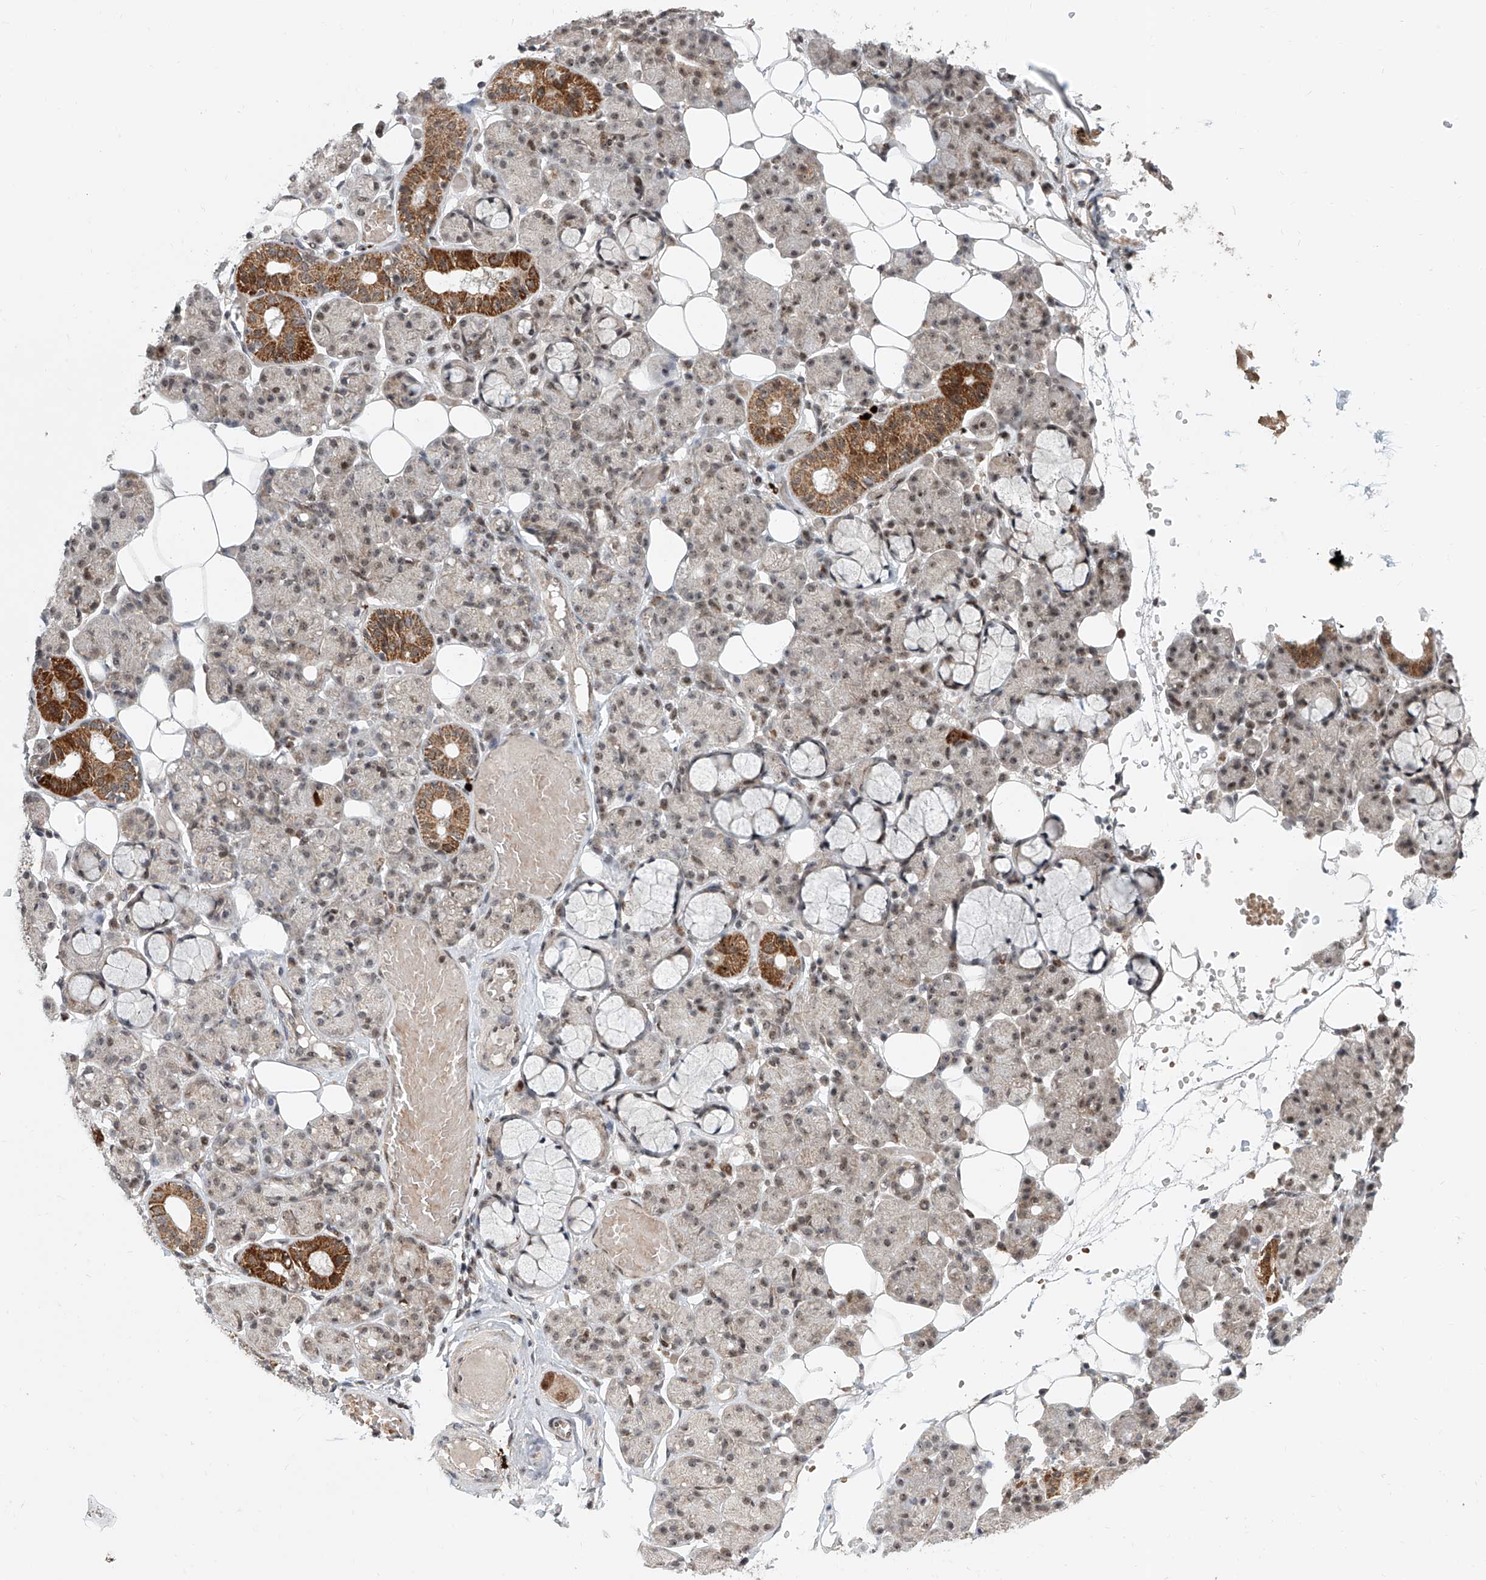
{"staining": {"intensity": "strong", "quantity": "25%-75%", "location": "cytoplasmic/membranous,nuclear"}, "tissue": "salivary gland", "cell_type": "Glandular cells", "image_type": "normal", "snomed": [{"axis": "morphology", "description": "Normal tissue, NOS"}, {"axis": "topography", "description": "Salivary gland"}], "caption": "Immunohistochemical staining of normal human salivary gland demonstrates high levels of strong cytoplasmic/membranous,nuclear positivity in about 25%-75% of glandular cells. The staining was performed using DAB (3,3'-diaminobenzidine) to visualize the protein expression in brown, while the nuclei were stained in blue with hematoxylin (Magnification: 20x).", "gene": "SDE2", "patient": {"sex": "male", "age": 63}}